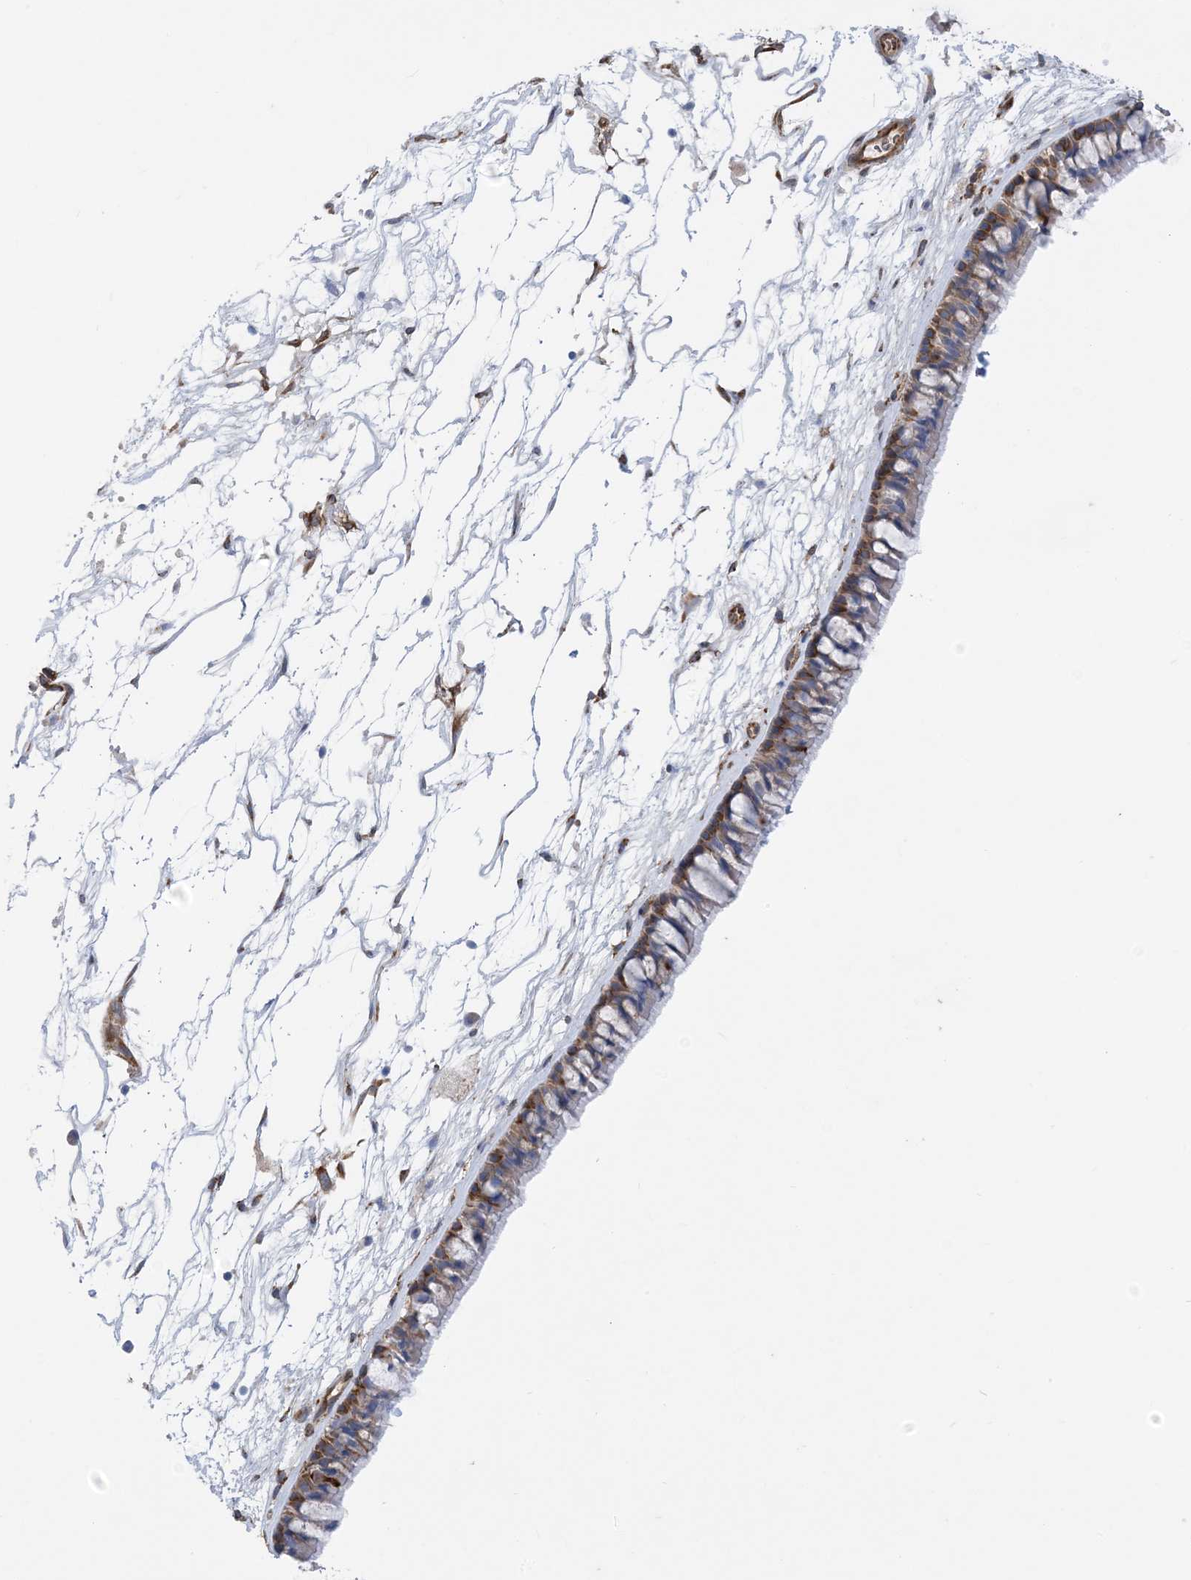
{"staining": {"intensity": "moderate", "quantity": "25%-75%", "location": "cytoplasmic/membranous"}, "tissue": "nasopharynx", "cell_type": "Respiratory epithelial cells", "image_type": "normal", "snomed": [{"axis": "morphology", "description": "Normal tissue, NOS"}, {"axis": "topography", "description": "Nasopharynx"}], "caption": "High-magnification brightfield microscopy of benign nasopharynx stained with DAB (brown) and counterstained with hematoxylin (blue). respiratory epithelial cells exhibit moderate cytoplasmic/membranous expression is appreciated in approximately25%-75% of cells.", "gene": "RBMS3", "patient": {"sex": "male", "age": 64}}